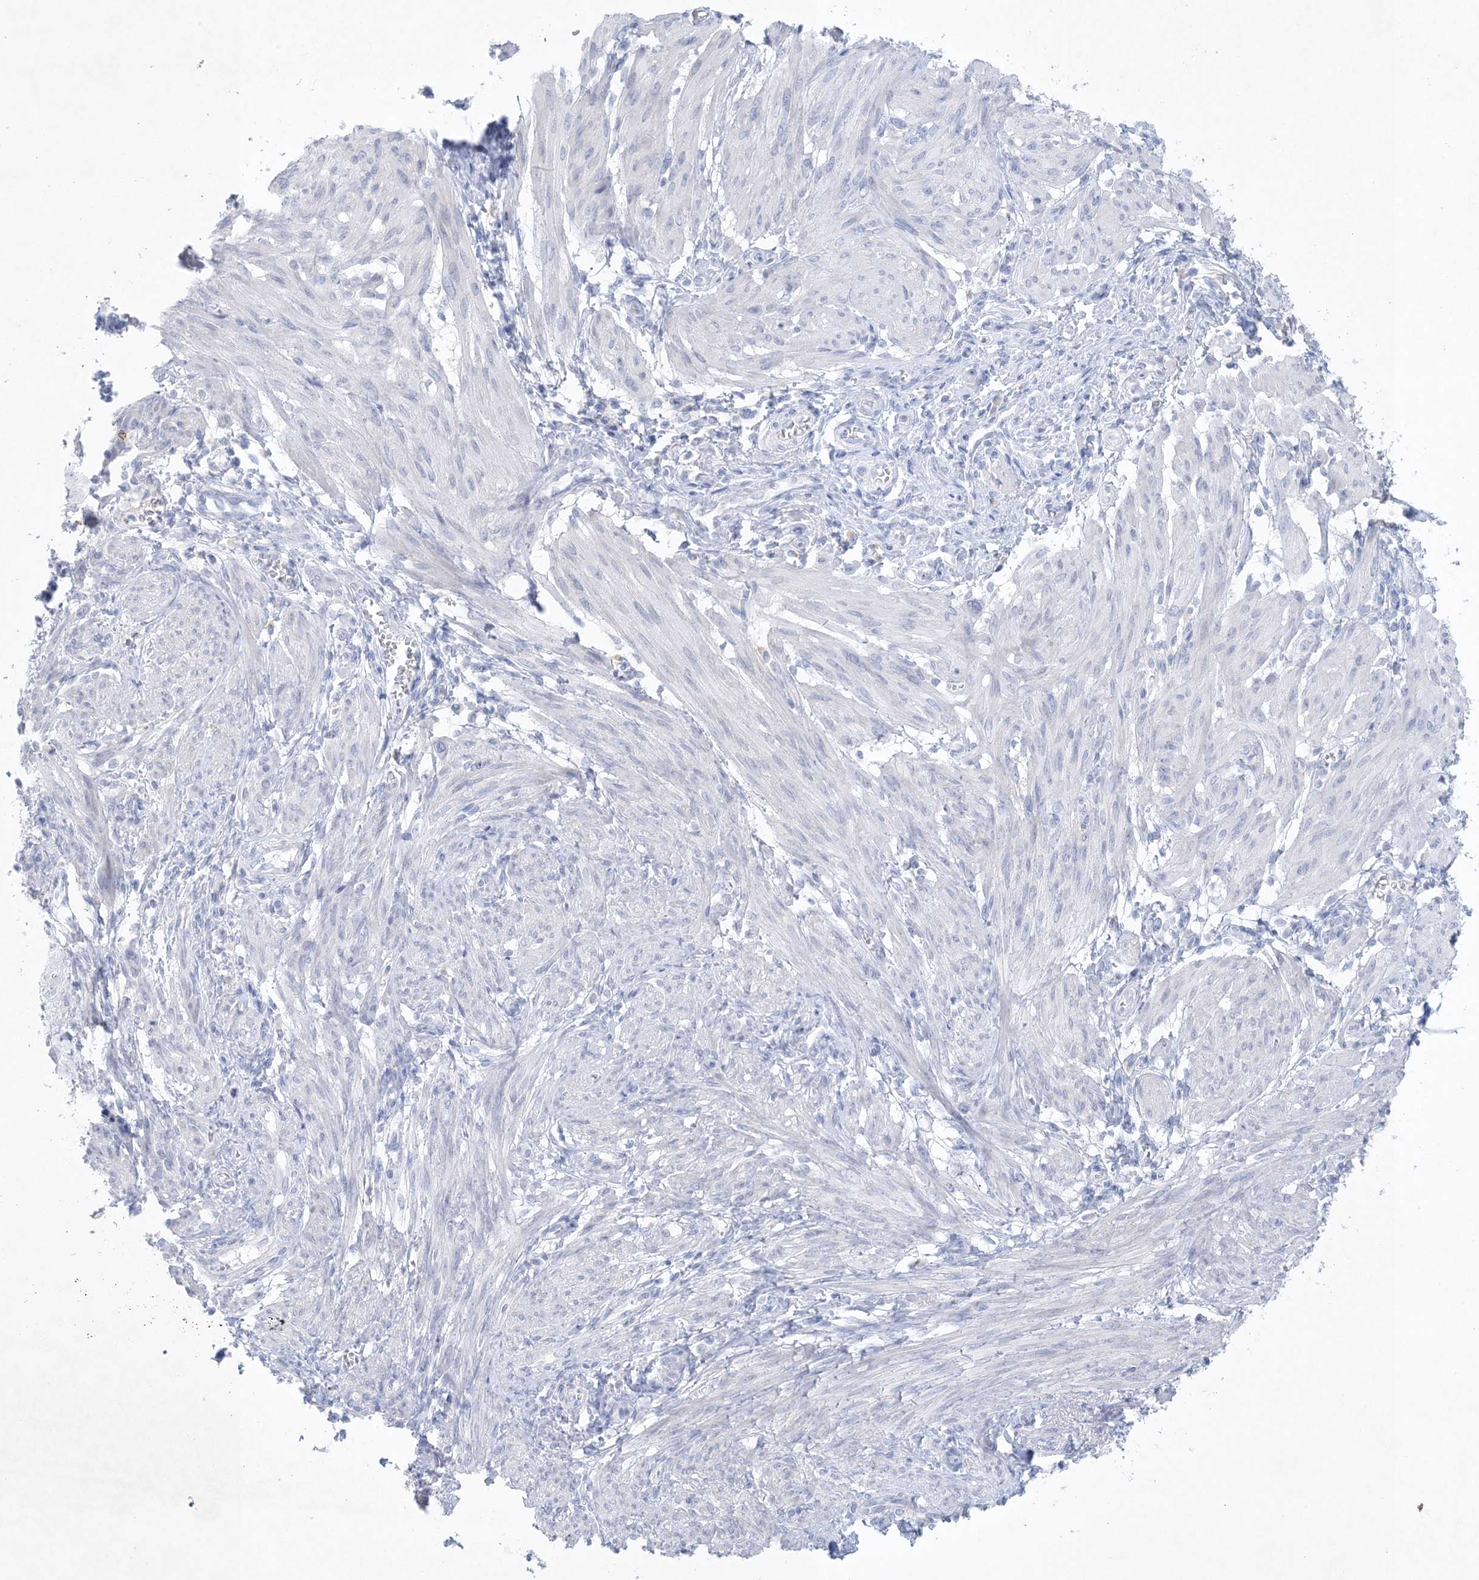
{"staining": {"intensity": "negative", "quantity": "none", "location": "none"}, "tissue": "smooth muscle", "cell_type": "Smooth muscle cells", "image_type": "normal", "snomed": [{"axis": "morphology", "description": "Normal tissue, NOS"}, {"axis": "topography", "description": "Smooth muscle"}], "caption": "A photomicrograph of human smooth muscle is negative for staining in smooth muscle cells. (Immunohistochemistry, brightfield microscopy, high magnification).", "gene": "GABRG1", "patient": {"sex": "female", "age": 39}}